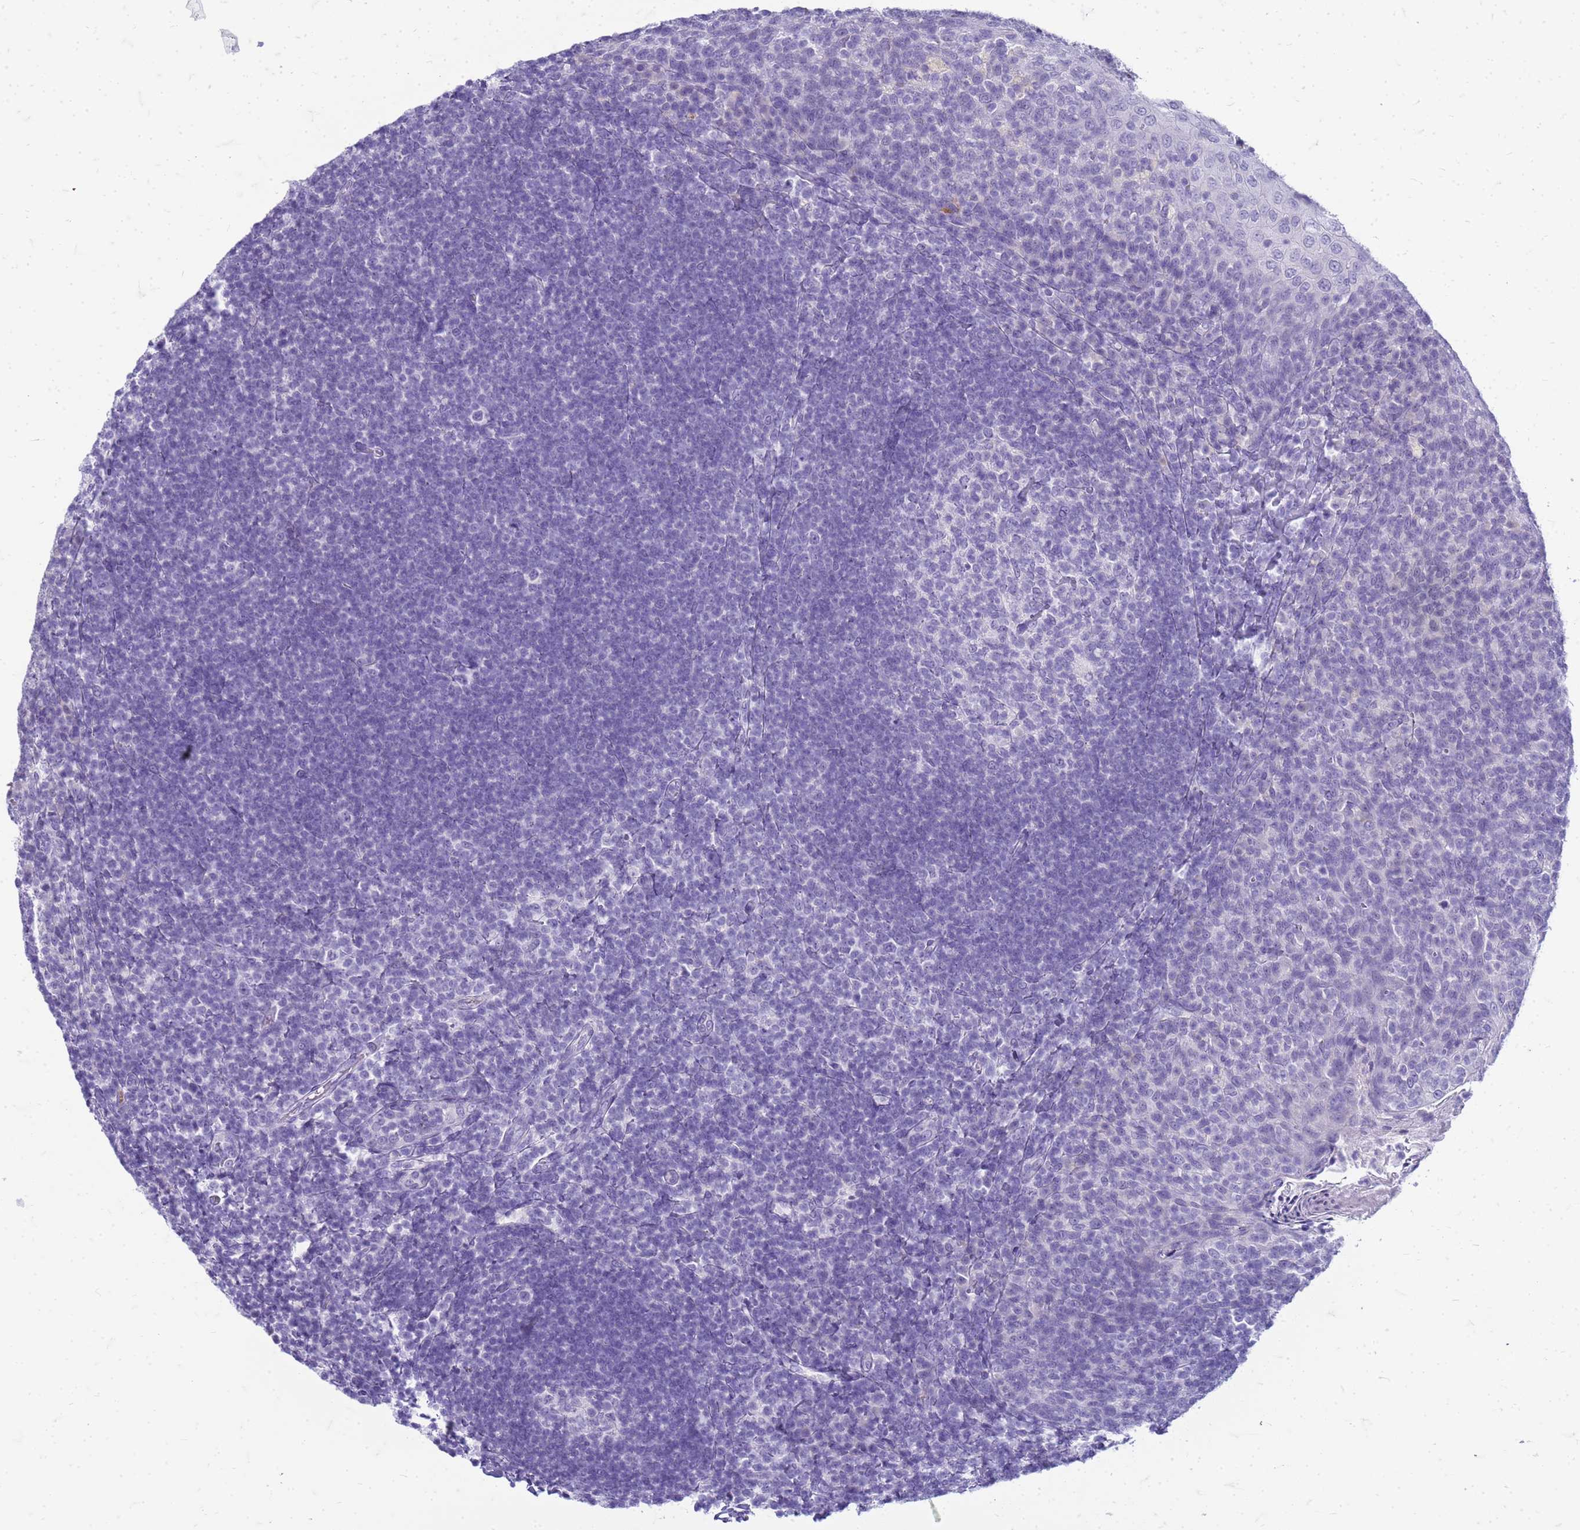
{"staining": {"intensity": "negative", "quantity": "none", "location": "none"}, "tissue": "tonsil", "cell_type": "Germinal center cells", "image_type": "normal", "snomed": [{"axis": "morphology", "description": "Normal tissue, NOS"}, {"axis": "topography", "description": "Tonsil"}], "caption": "This is a photomicrograph of IHC staining of unremarkable tonsil, which shows no positivity in germinal center cells. The staining is performed using DAB (3,3'-diaminobenzidine) brown chromogen with nuclei counter-stained in using hematoxylin.", "gene": "CFAP100", "patient": {"sex": "female", "age": 10}}